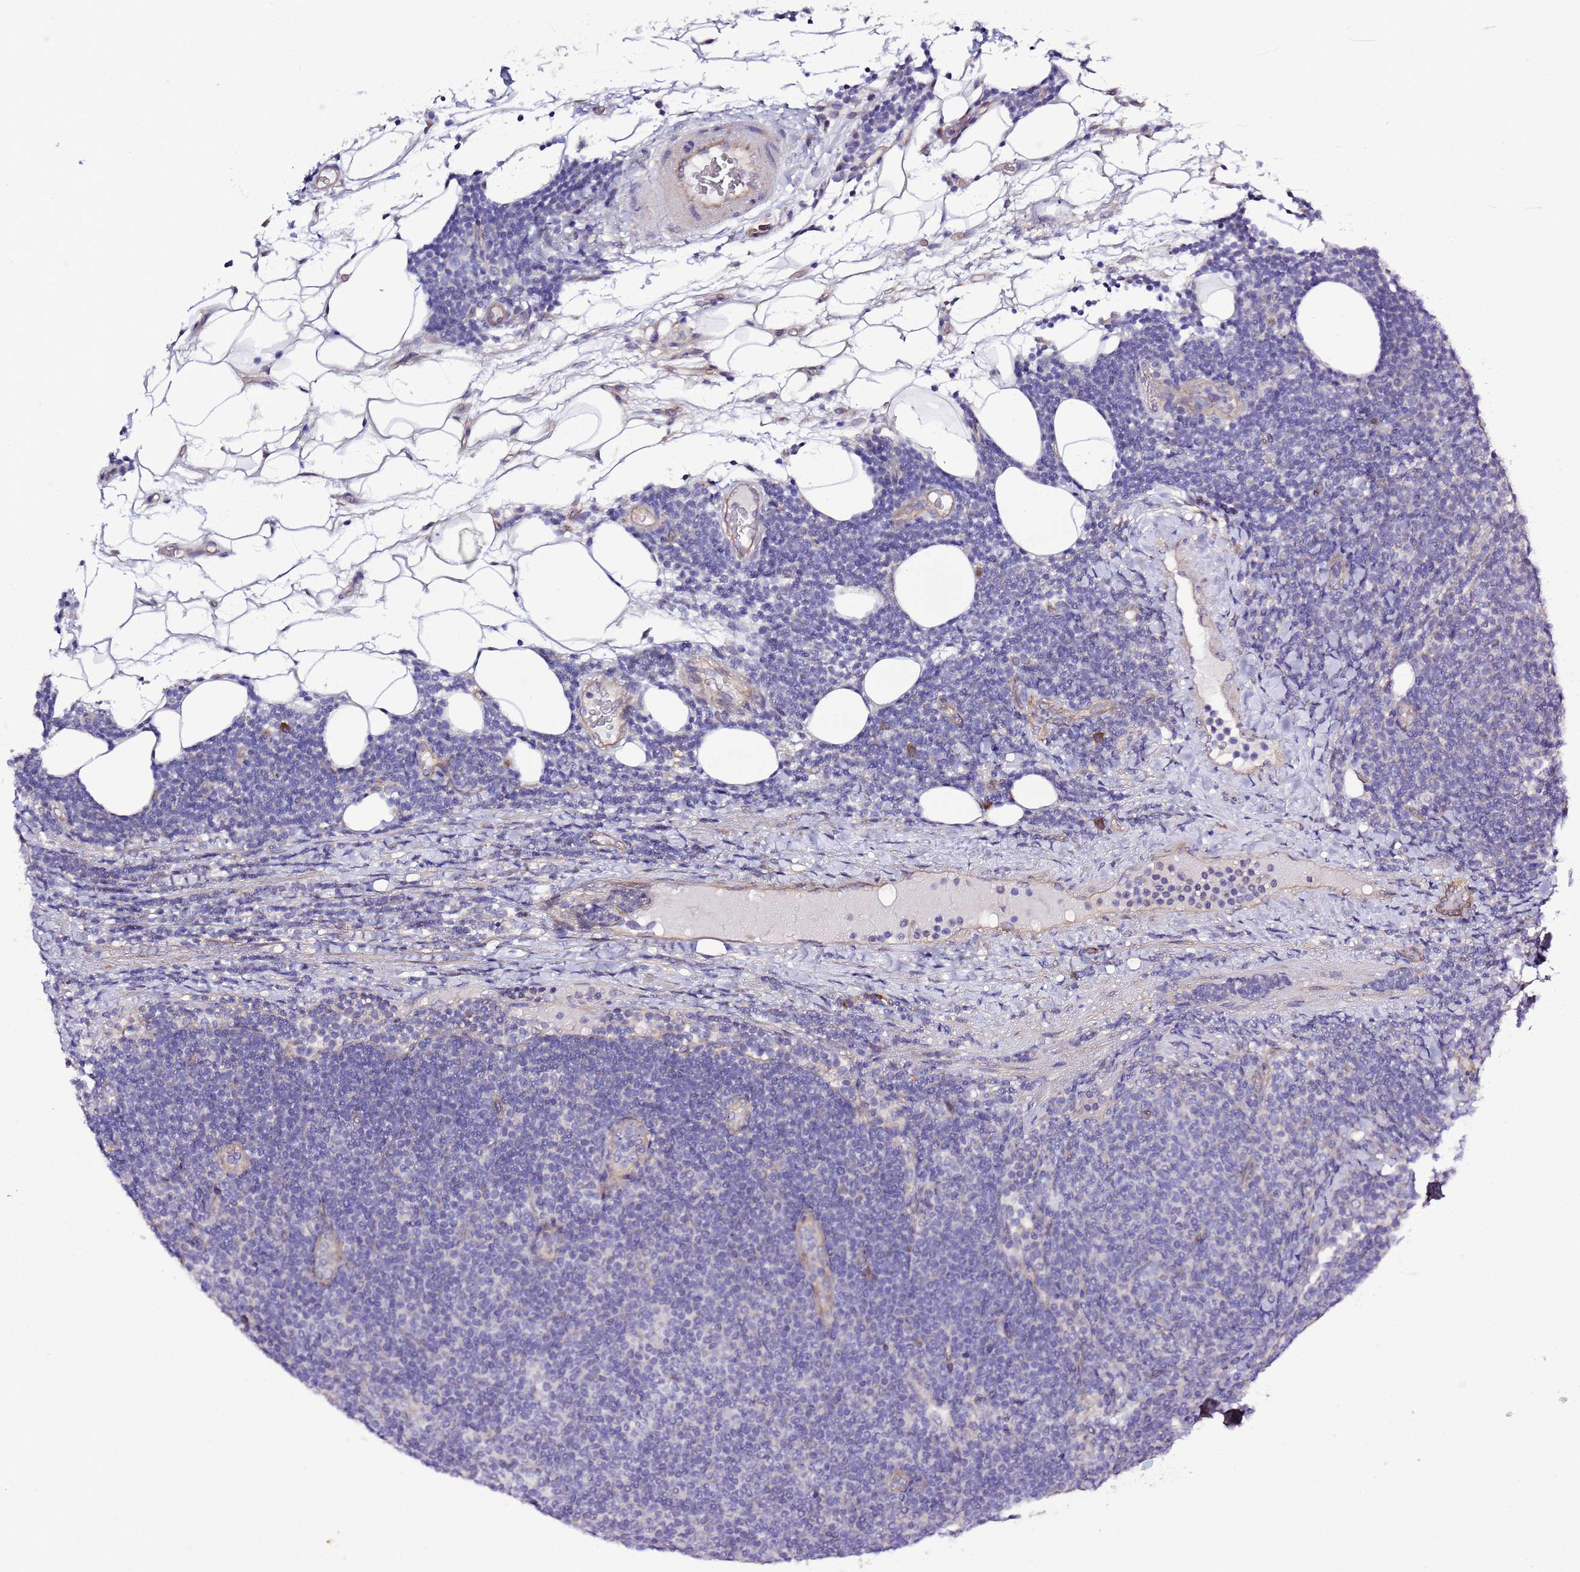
{"staining": {"intensity": "negative", "quantity": "none", "location": "none"}, "tissue": "lymphoma", "cell_type": "Tumor cells", "image_type": "cancer", "snomed": [{"axis": "morphology", "description": "Malignant lymphoma, non-Hodgkin's type, Low grade"}, {"axis": "topography", "description": "Lymph node"}], "caption": "The histopathology image displays no significant positivity in tumor cells of lymphoma.", "gene": "SPCS1", "patient": {"sex": "male", "age": 66}}